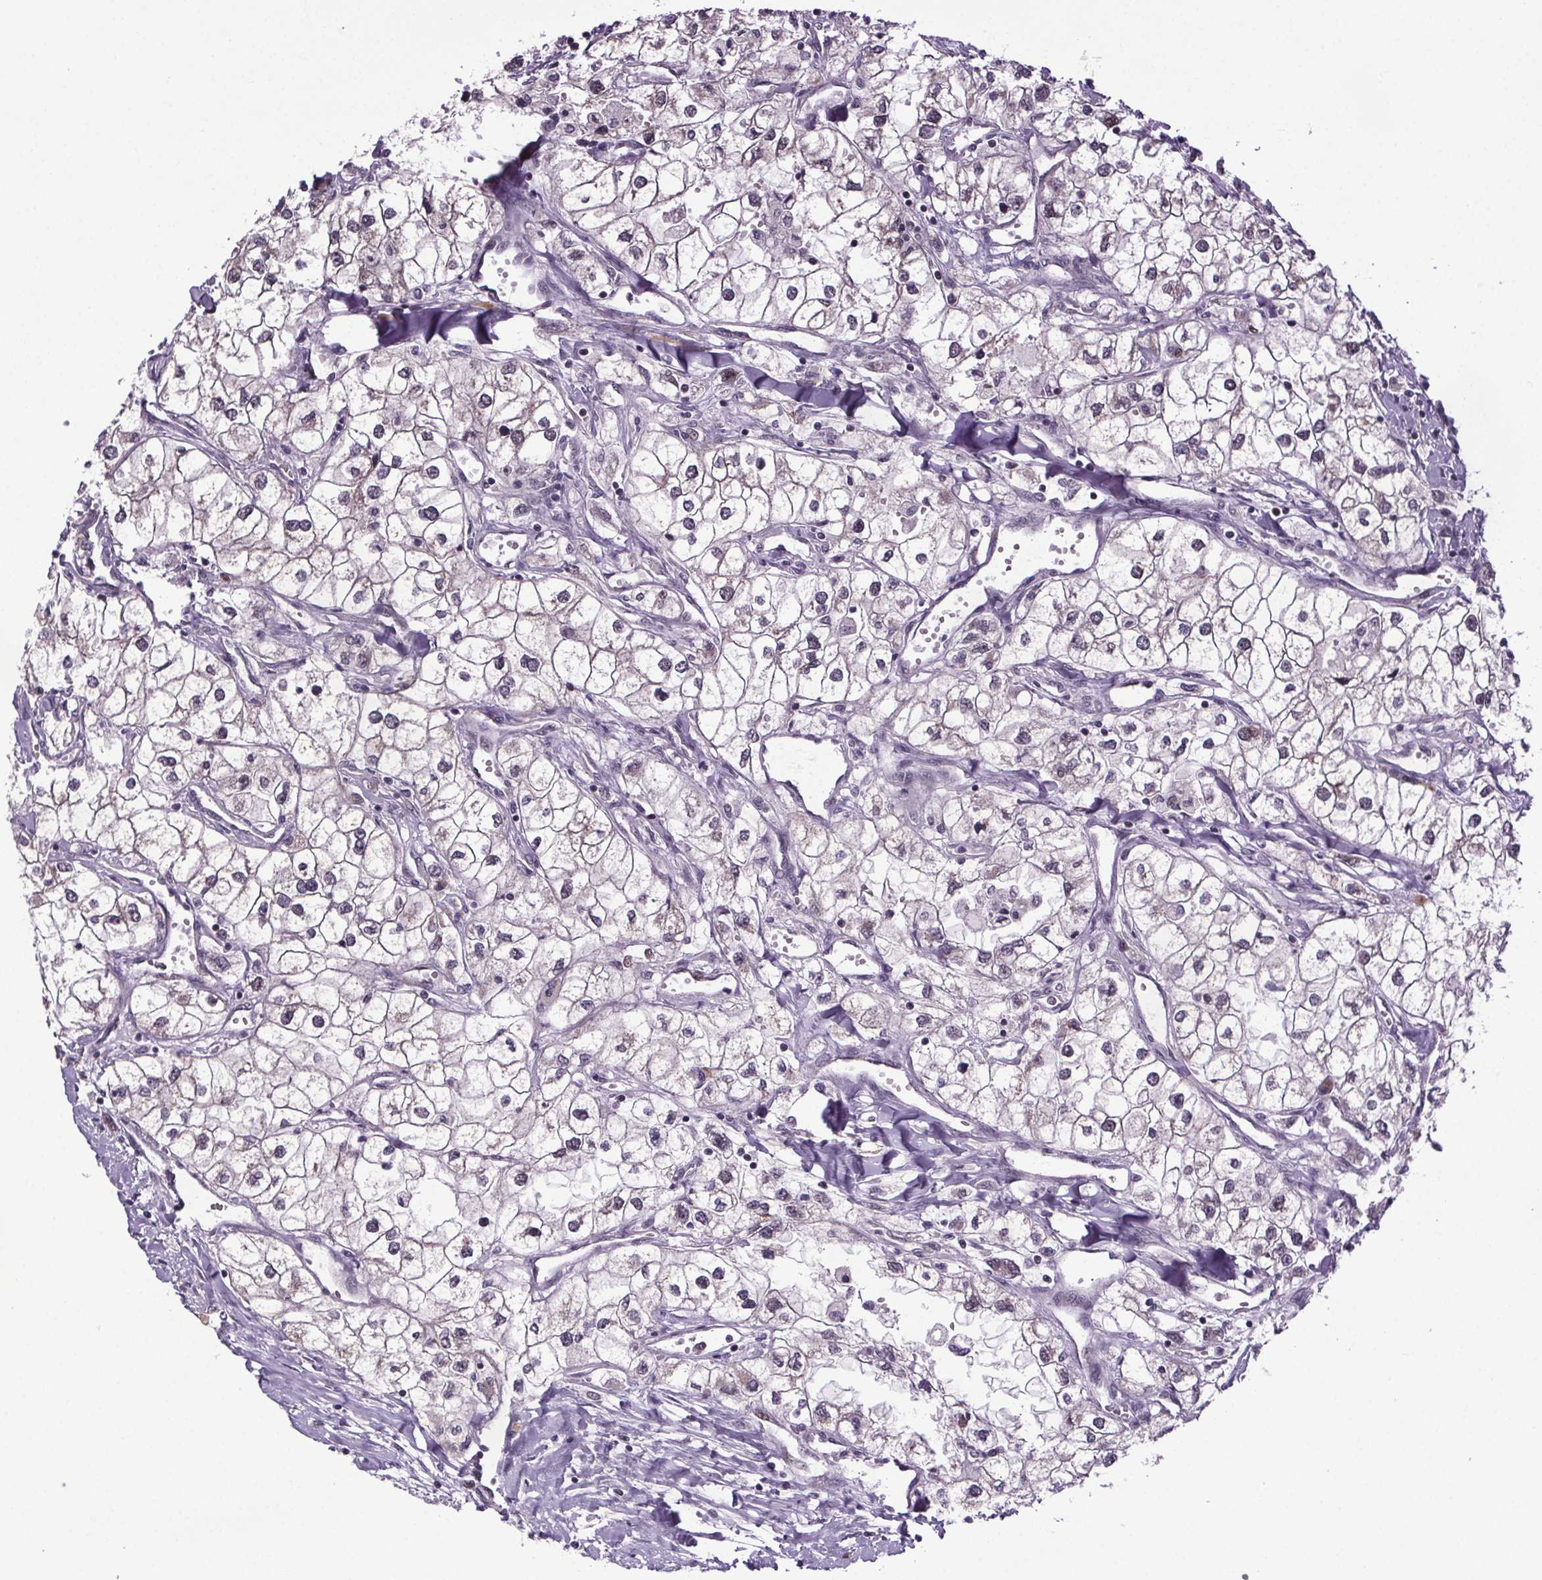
{"staining": {"intensity": "negative", "quantity": "none", "location": "none"}, "tissue": "renal cancer", "cell_type": "Tumor cells", "image_type": "cancer", "snomed": [{"axis": "morphology", "description": "Adenocarcinoma, NOS"}, {"axis": "topography", "description": "Kidney"}], "caption": "Immunohistochemistry (IHC) micrograph of human renal adenocarcinoma stained for a protein (brown), which demonstrates no expression in tumor cells.", "gene": "ATMIN", "patient": {"sex": "male", "age": 59}}